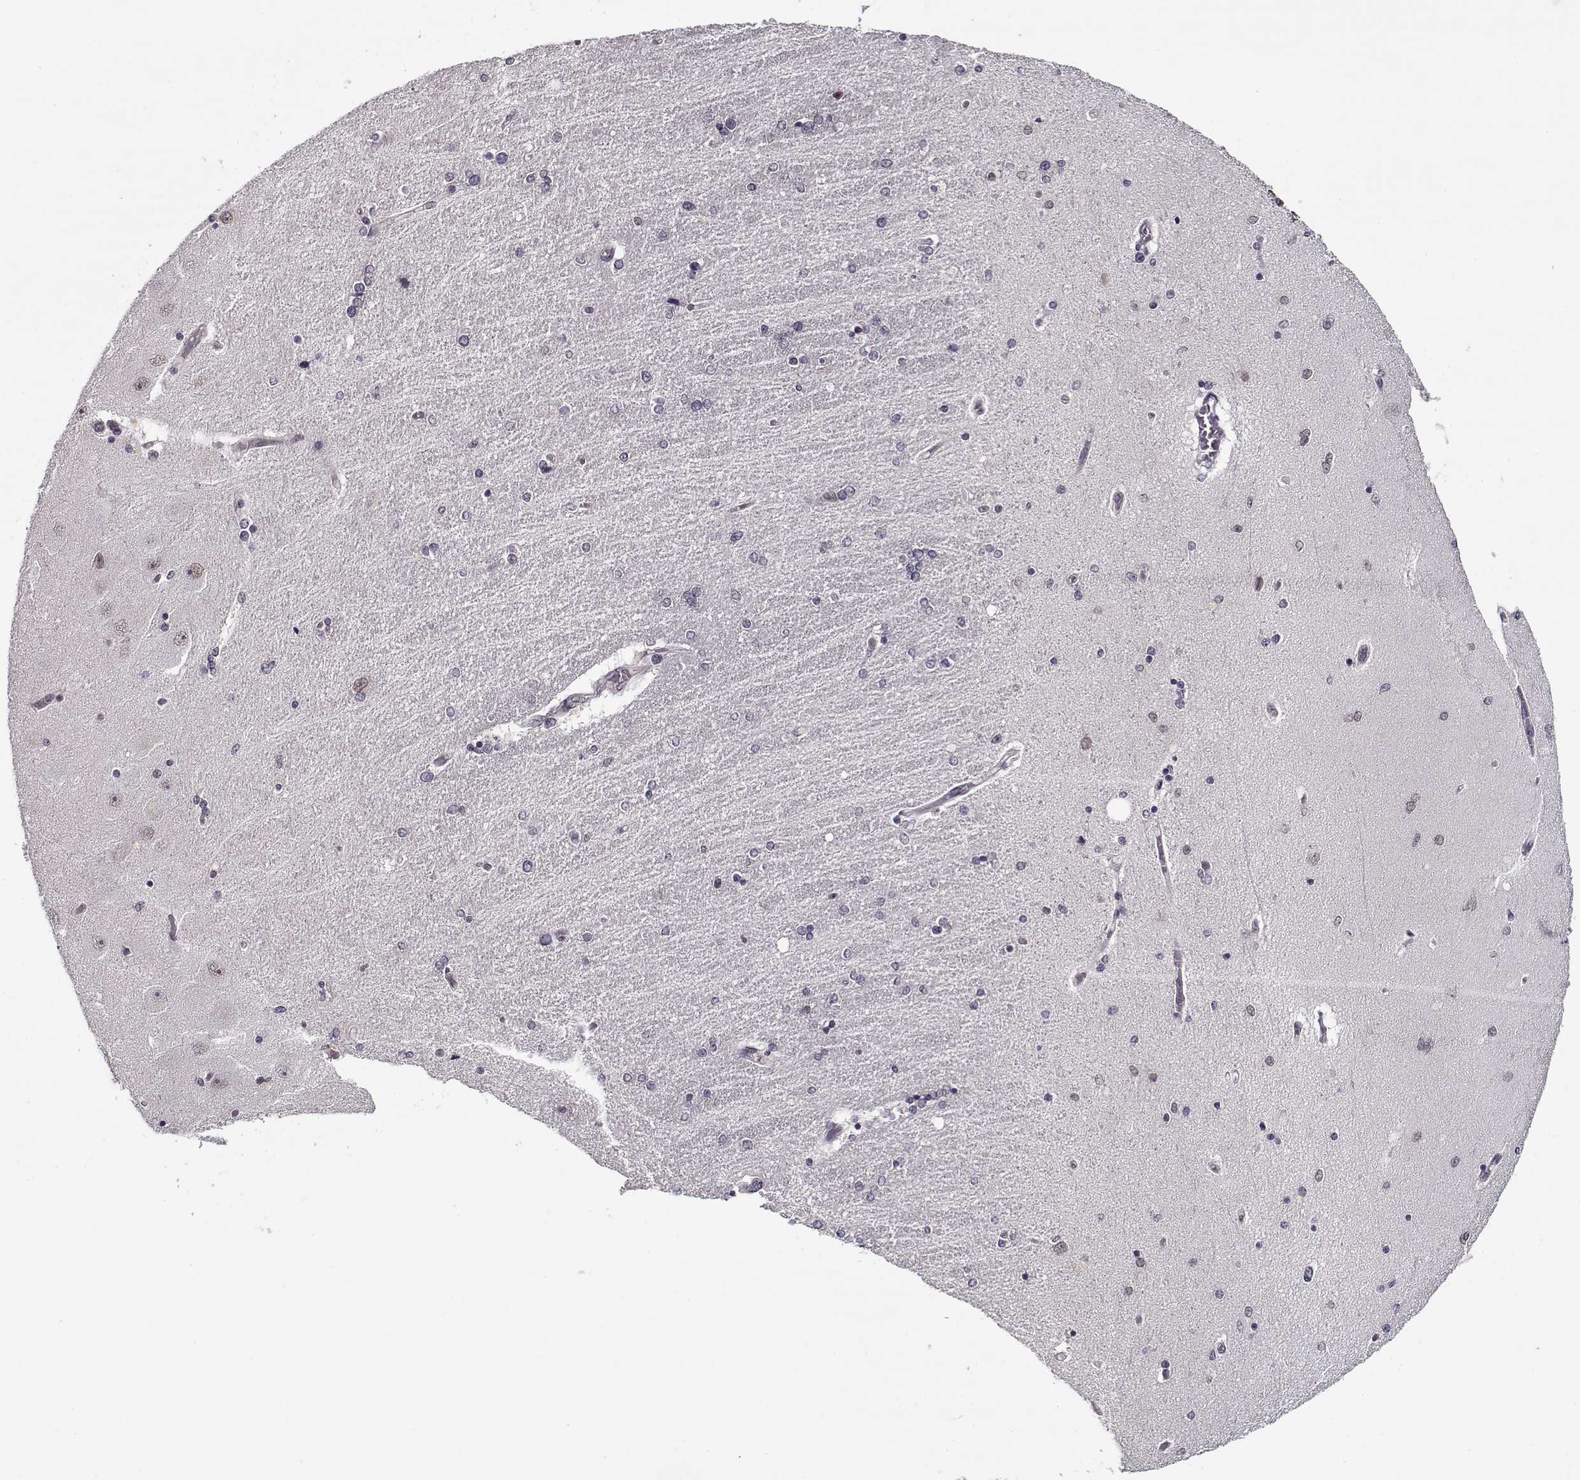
{"staining": {"intensity": "negative", "quantity": "none", "location": "none"}, "tissue": "hippocampus", "cell_type": "Glial cells", "image_type": "normal", "snomed": [{"axis": "morphology", "description": "Normal tissue, NOS"}, {"axis": "topography", "description": "Hippocampus"}], "caption": "Immunohistochemistry (IHC) histopathology image of benign human hippocampus stained for a protein (brown), which shows no expression in glial cells.", "gene": "TESPA1", "patient": {"sex": "female", "age": 54}}